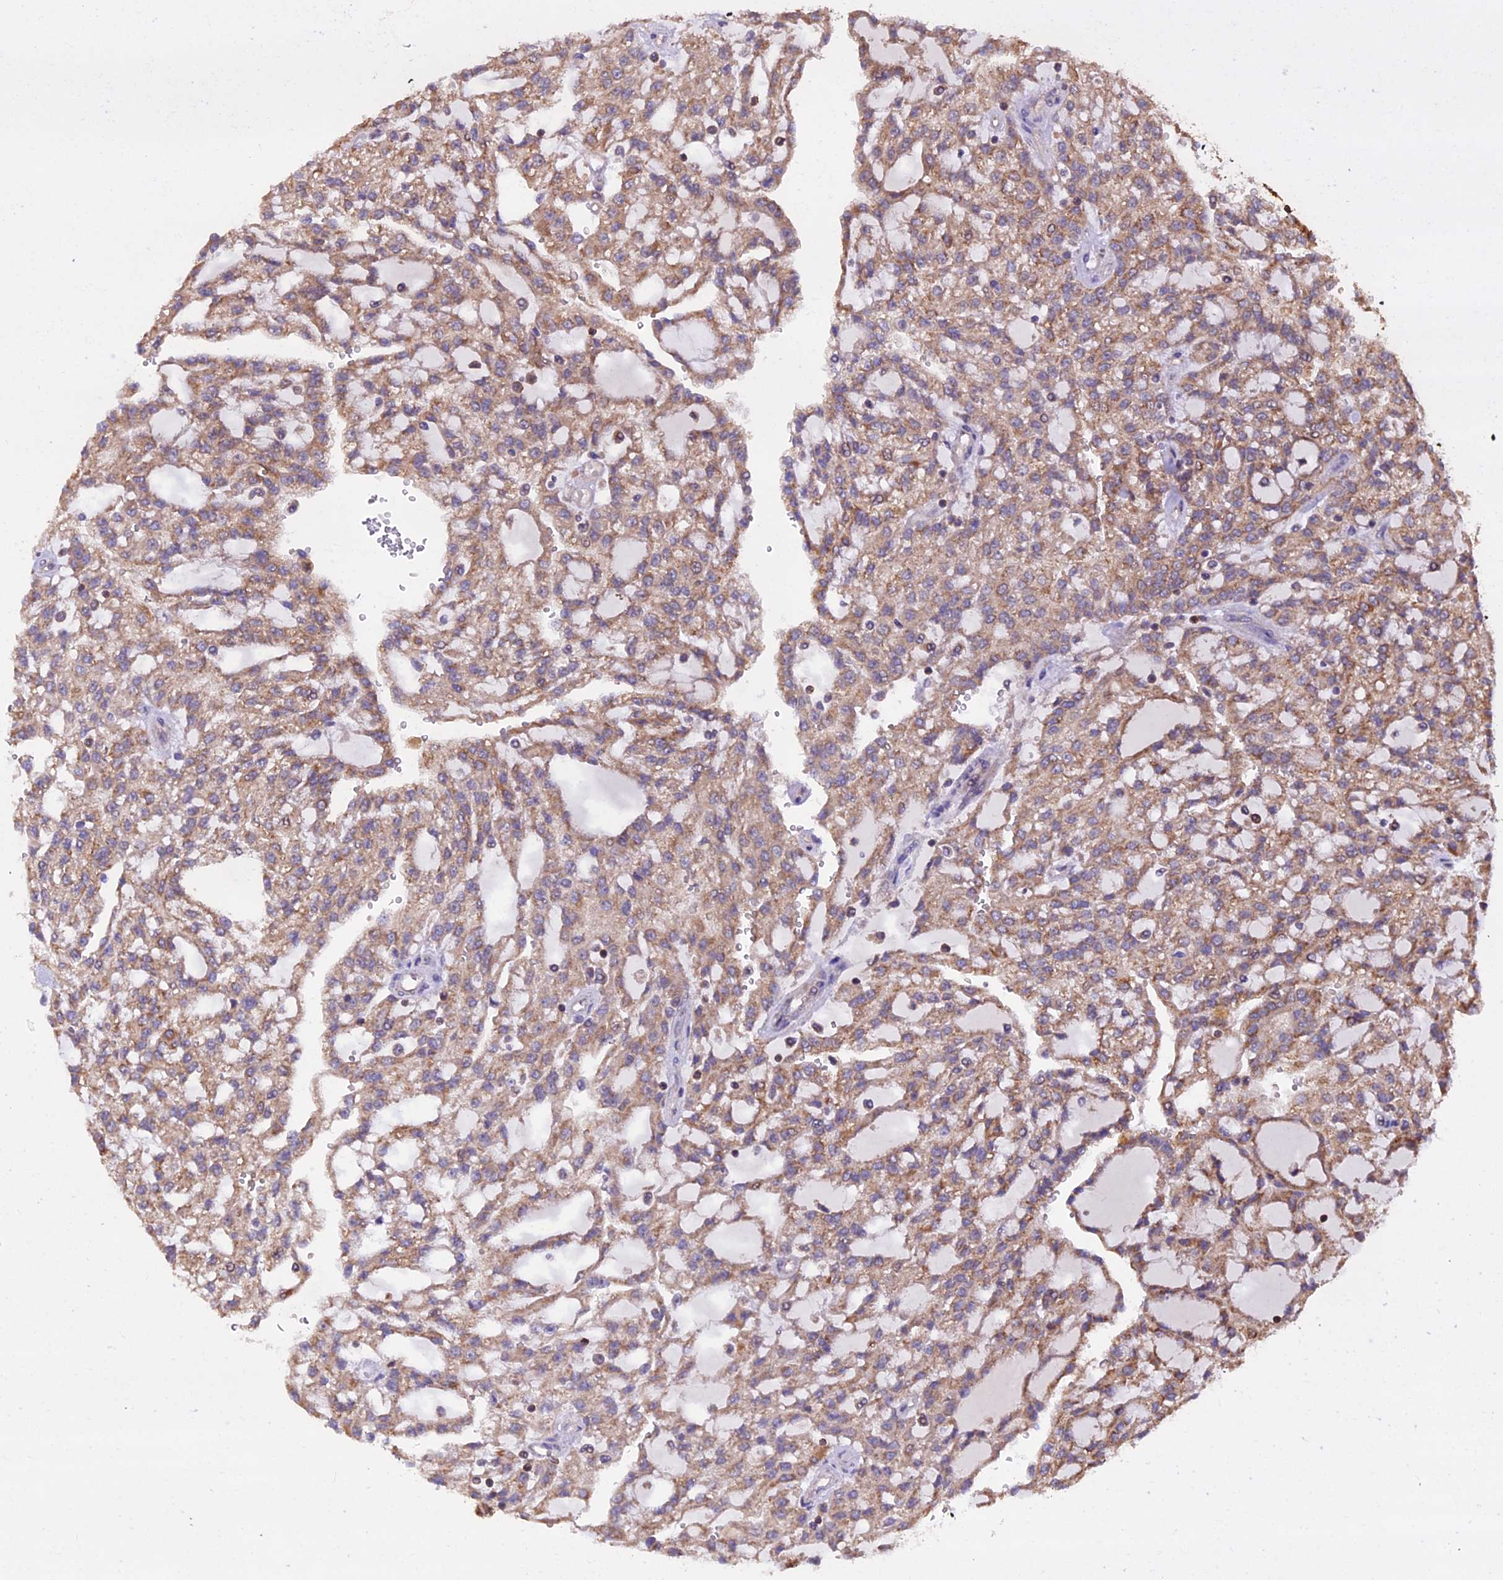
{"staining": {"intensity": "moderate", "quantity": "25%-75%", "location": "cytoplasmic/membranous"}, "tissue": "renal cancer", "cell_type": "Tumor cells", "image_type": "cancer", "snomed": [{"axis": "morphology", "description": "Adenocarcinoma, NOS"}, {"axis": "topography", "description": "Kidney"}], "caption": "Adenocarcinoma (renal) tissue displays moderate cytoplasmic/membranous expression in about 25%-75% of tumor cells The staining was performed using DAB (3,3'-diaminobenzidine) to visualize the protein expression in brown, while the nuclei were stained in blue with hematoxylin (Magnification: 20x).", "gene": "PKD2L2", "patient": {"sex": "male", "age": 63}}